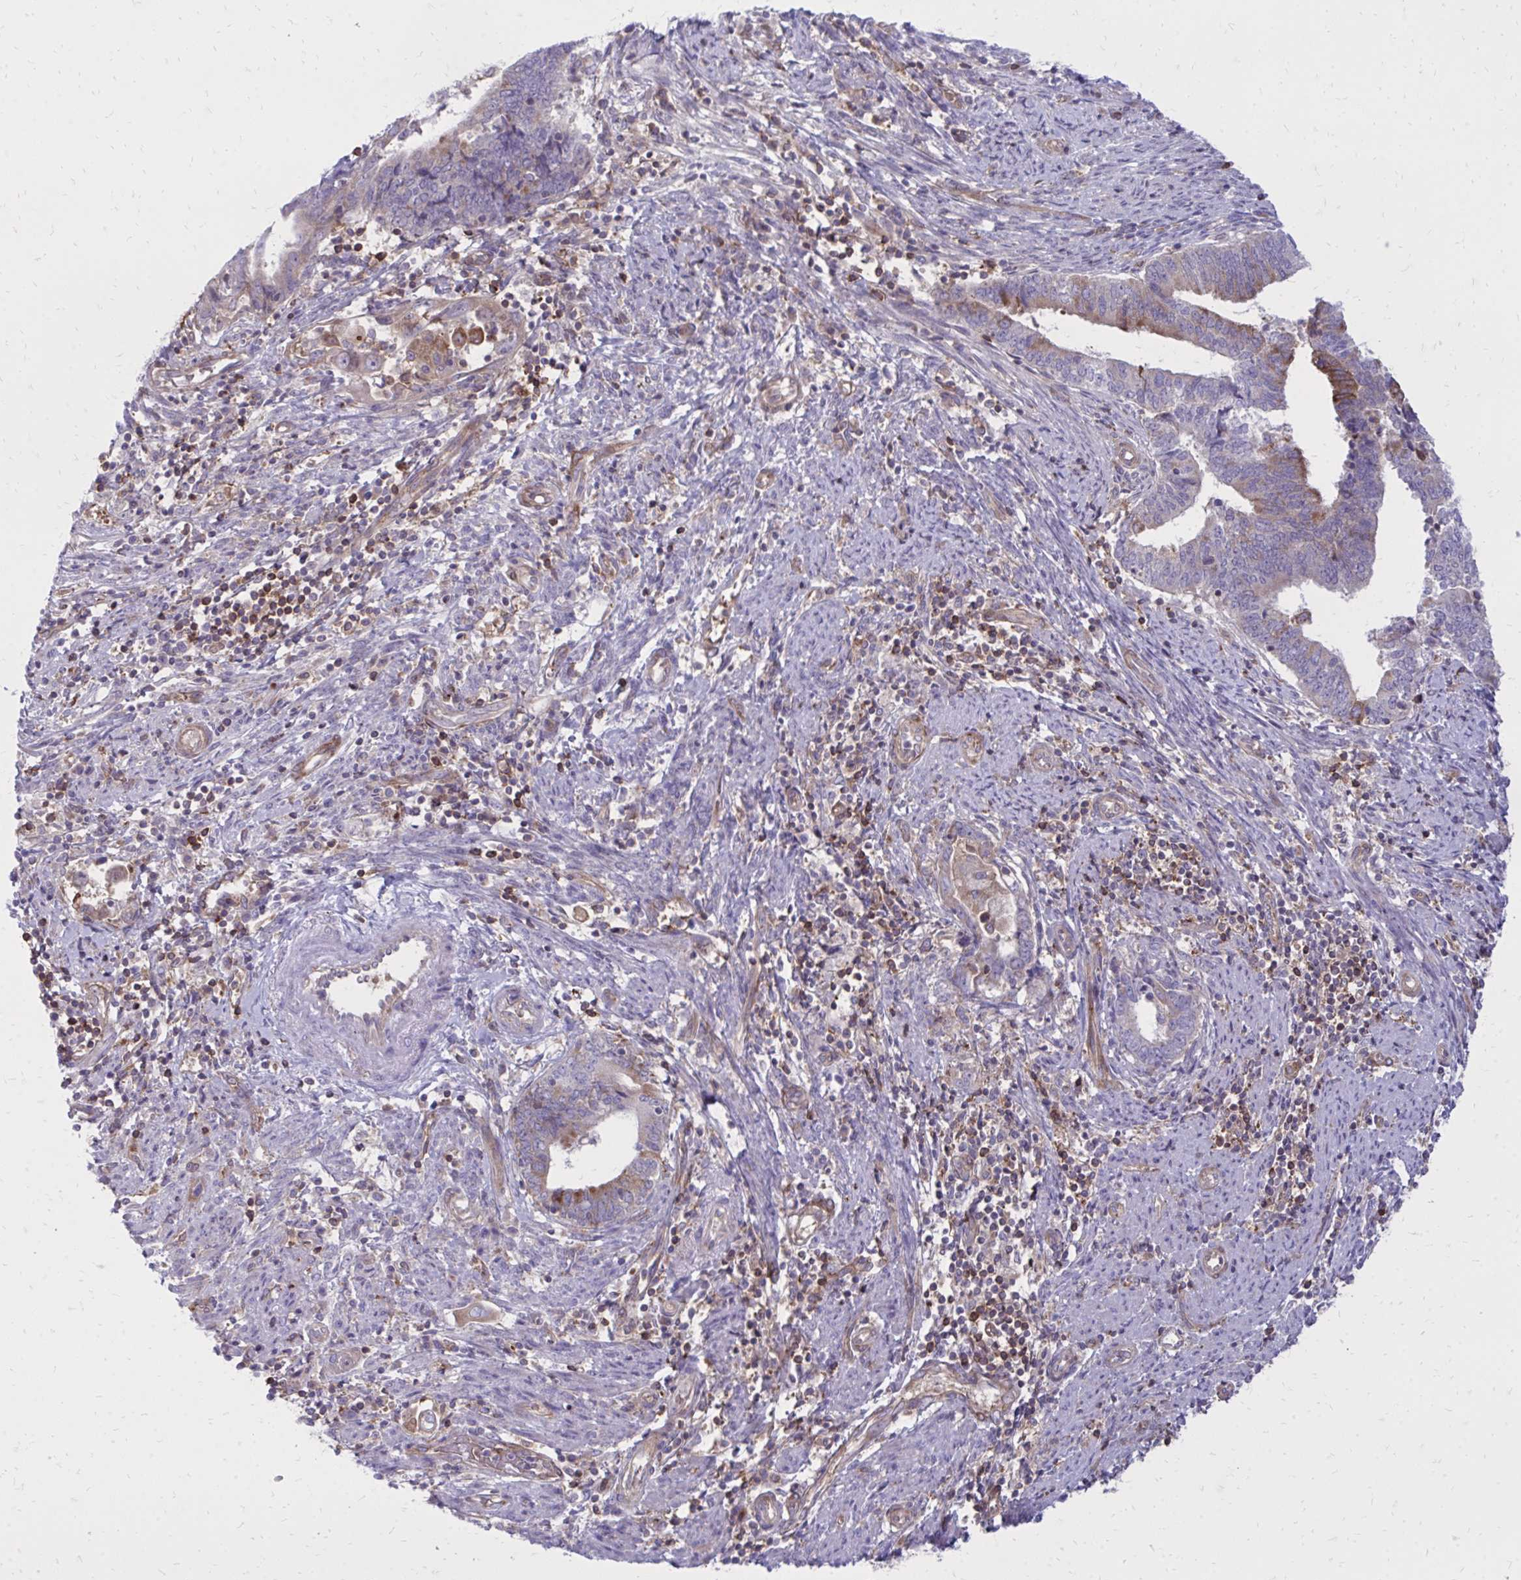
{"staining": {"intensity": "moderate", "quantity": "<25%", "location": "cytoplasmic/membranous"}, "tissue": "endometrial cancer", "cell_type": "Tumor cells", "image_type": "cancer", "snomed": [{"axis": "morphology", "description": "Adenocarcinoma, NOS"}, {"axis": "topography", "description": "Endometrium"}], "caption": "Immunohistochemical staining of endometrial adenocarcinoma exhibits low levels of moderate cytoplasmic/membranous protein expression in approximately <25% of tumor cells. Using DAB (brown) and hematoxylin (blue) stains, captured at high magnification using brightfield microscopy.", "gene": "ASAP1", "patient": {"sex": "female", "age": 65}}